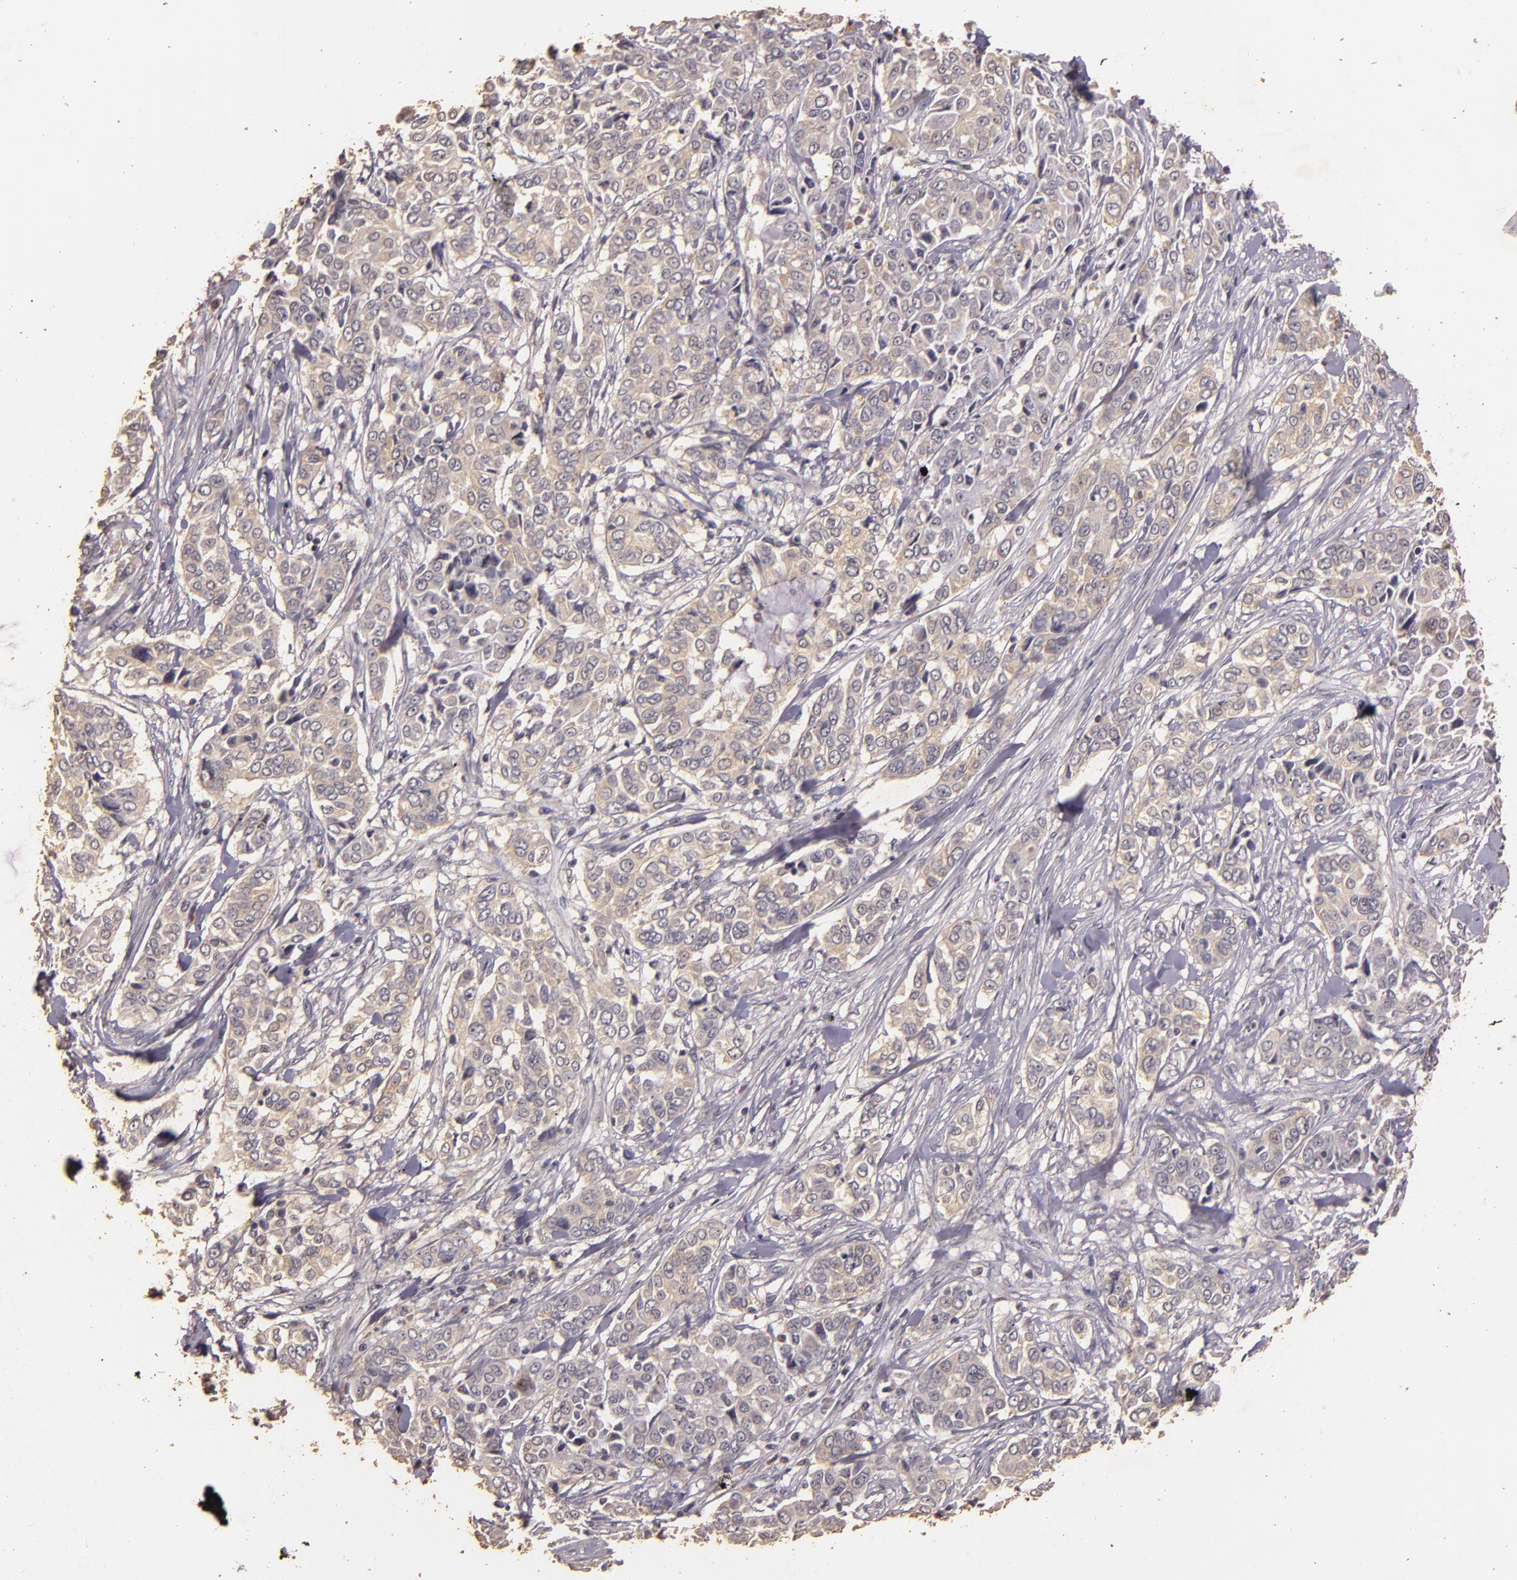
{"staining": {"intensity": "weak", "quantity": "25%-75%", "location": "cytoplasmic/membranous"}, "tissue": "pancreatic cancer", "cell_type": "Tumor cells", "image_type": "cancer", "snomed": [{"axis": "morphology", "description": "Adenocarcinoma, NOS"}, {"axis": "topography", "description": "Pancreas"}], "caption": "Immunohistochemistry (IHC) staining of adenocarcinoma (pancreatic), which displays low levels of weak cytoplasmic/membranous positivity in about 25%-75% of tumor cells indicating weak cytoplasmic/membranous protein positivity. The staining was performed using DAB (3,3'-diaminobenzidine) (brown) for protein detection and nuclei were counterstained in hematoxylin (blue).", "gene": "BCL2L13", "patient": {"sex": "female", "age": 52}}